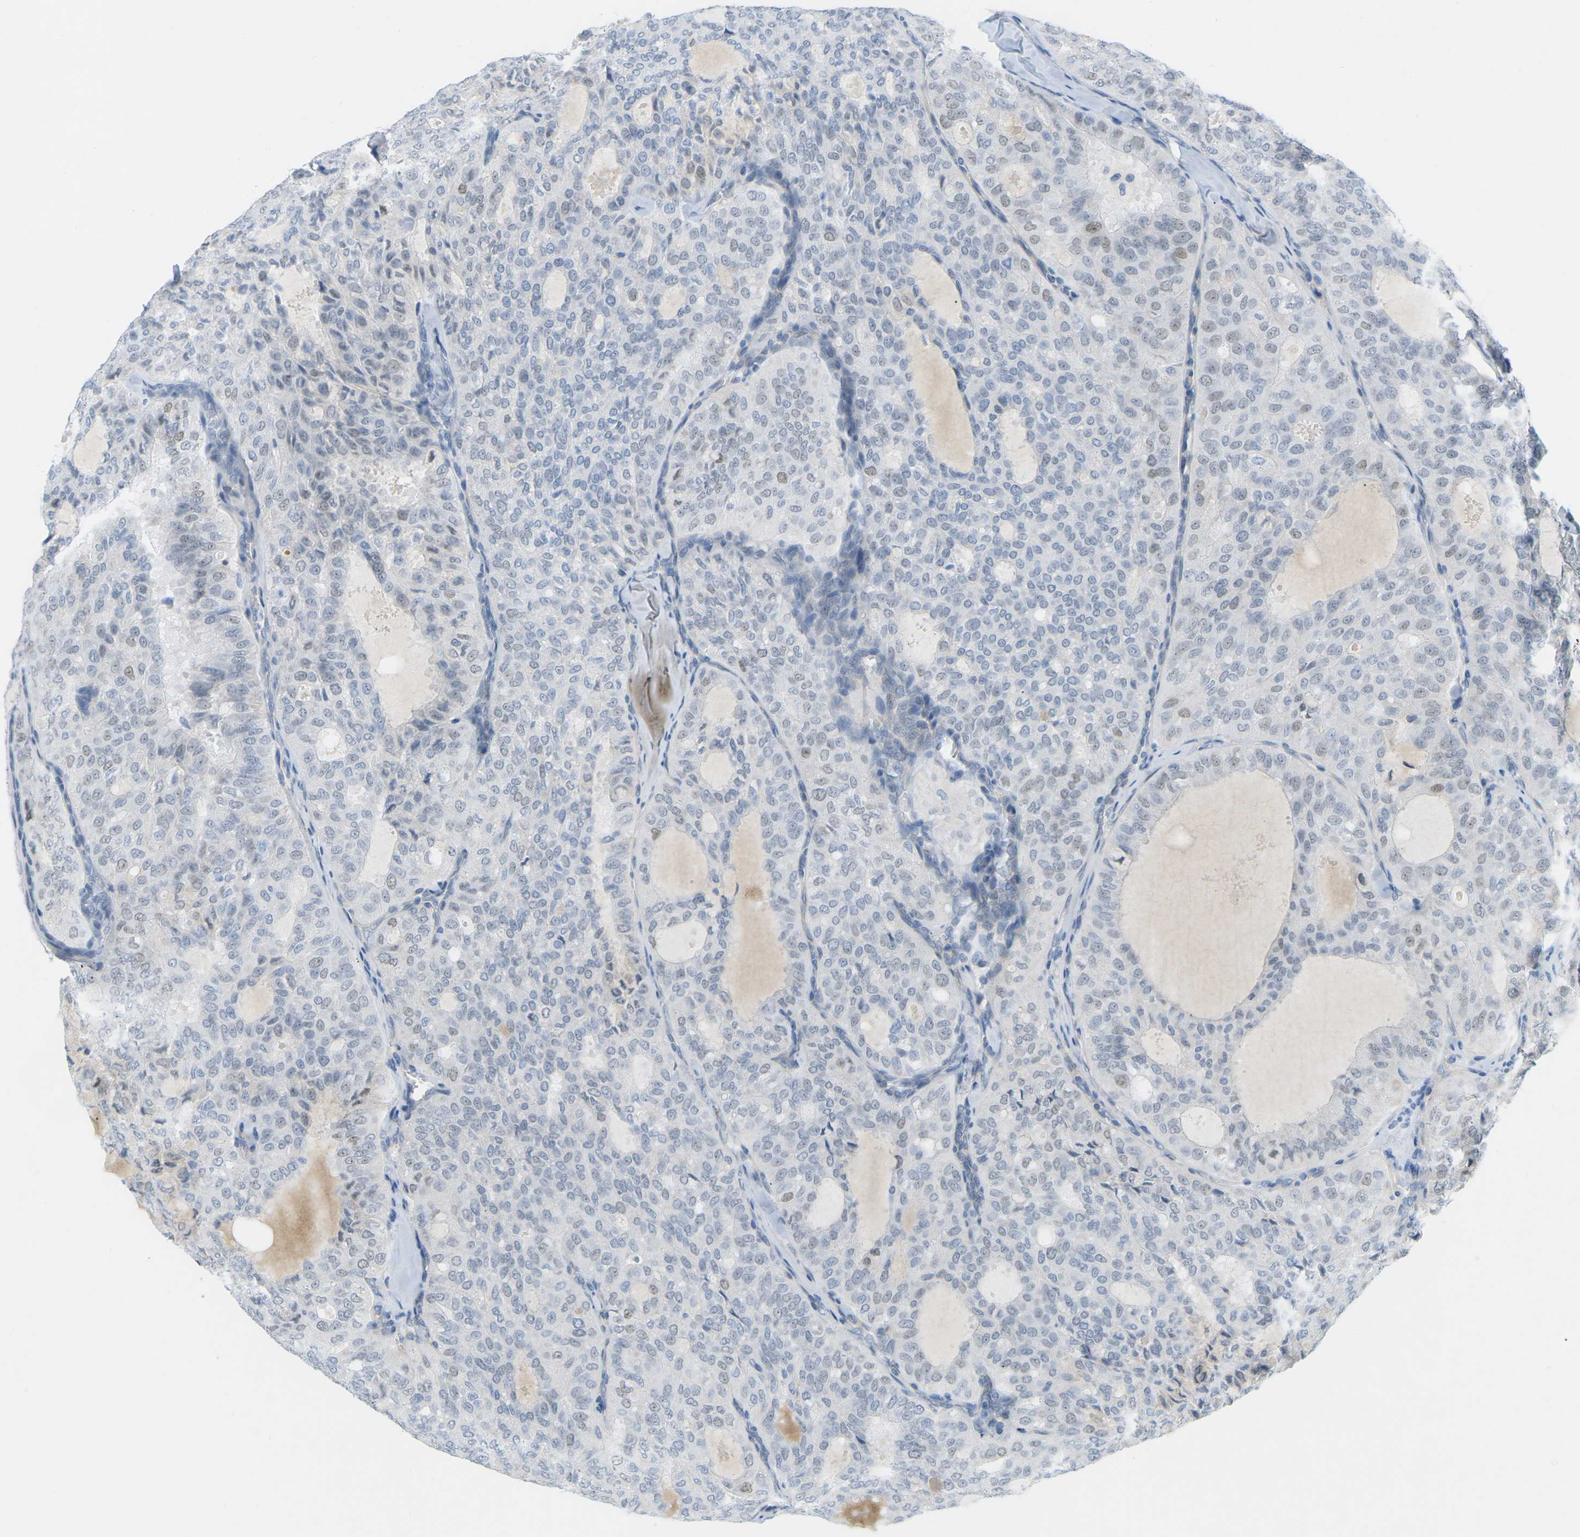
{"staining": {"intensity": "weak", "quantity": "25%-75%", "location": "nuclear"}, "tissue": "thyroid cancer", "cell_type": "Tumor cells", "image_type": "cancer", "snomed": [{"axis": "morphology", "description": "Follicular adenoma carcinoma, NOS"}, {"axis": "topography", "description": "Thyroid gland"}], "caption": "Immunohistochemical staining of thyroid cancer (follicular adenoma carcinoma) displays low levels of weak nuclear protein expression in about 25%-75% of tumor cells.", "gene": "HLTF", "patient": {"sex": "male", "age": 75}}